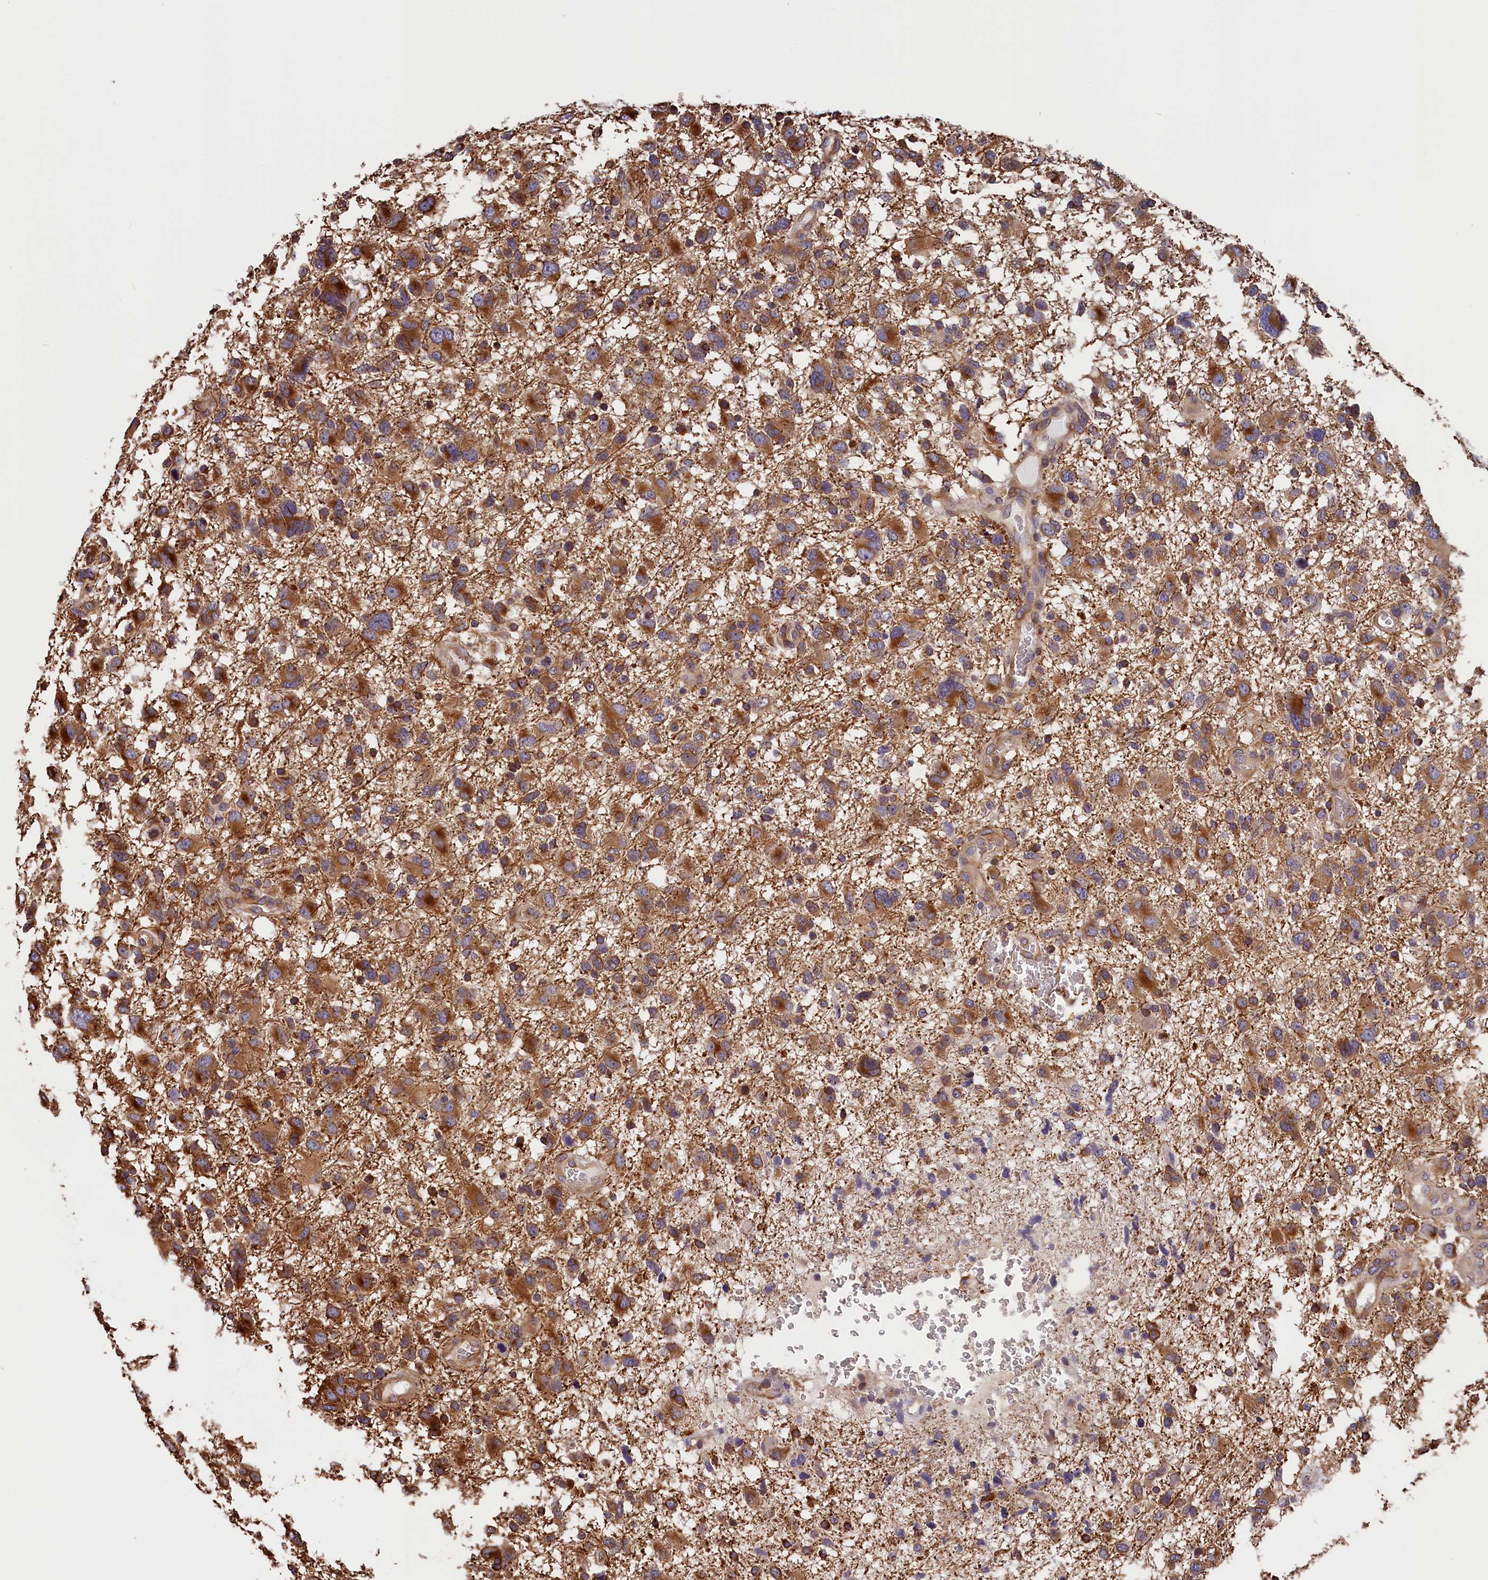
{"staining": {"intensity": "strong", "quantity": ">75%", "location": "cytoplasmic/membranous"}, "tissue": "glioma", "cell_type": "Tumor cells", "image_type": "cancer", "snomed": [{"axis": "morphology", "description": "Glioma, malignant, High grade"}, {"axis": "topography", "description": "Brain"}], "caption": "Human glioma stained with a brown dye exhibits strong cytoplasmic/membranous positive expression in about >75% of tumor cells.", "gene": "TMEM116", "patient": {"sex": "male", "age": 61}}